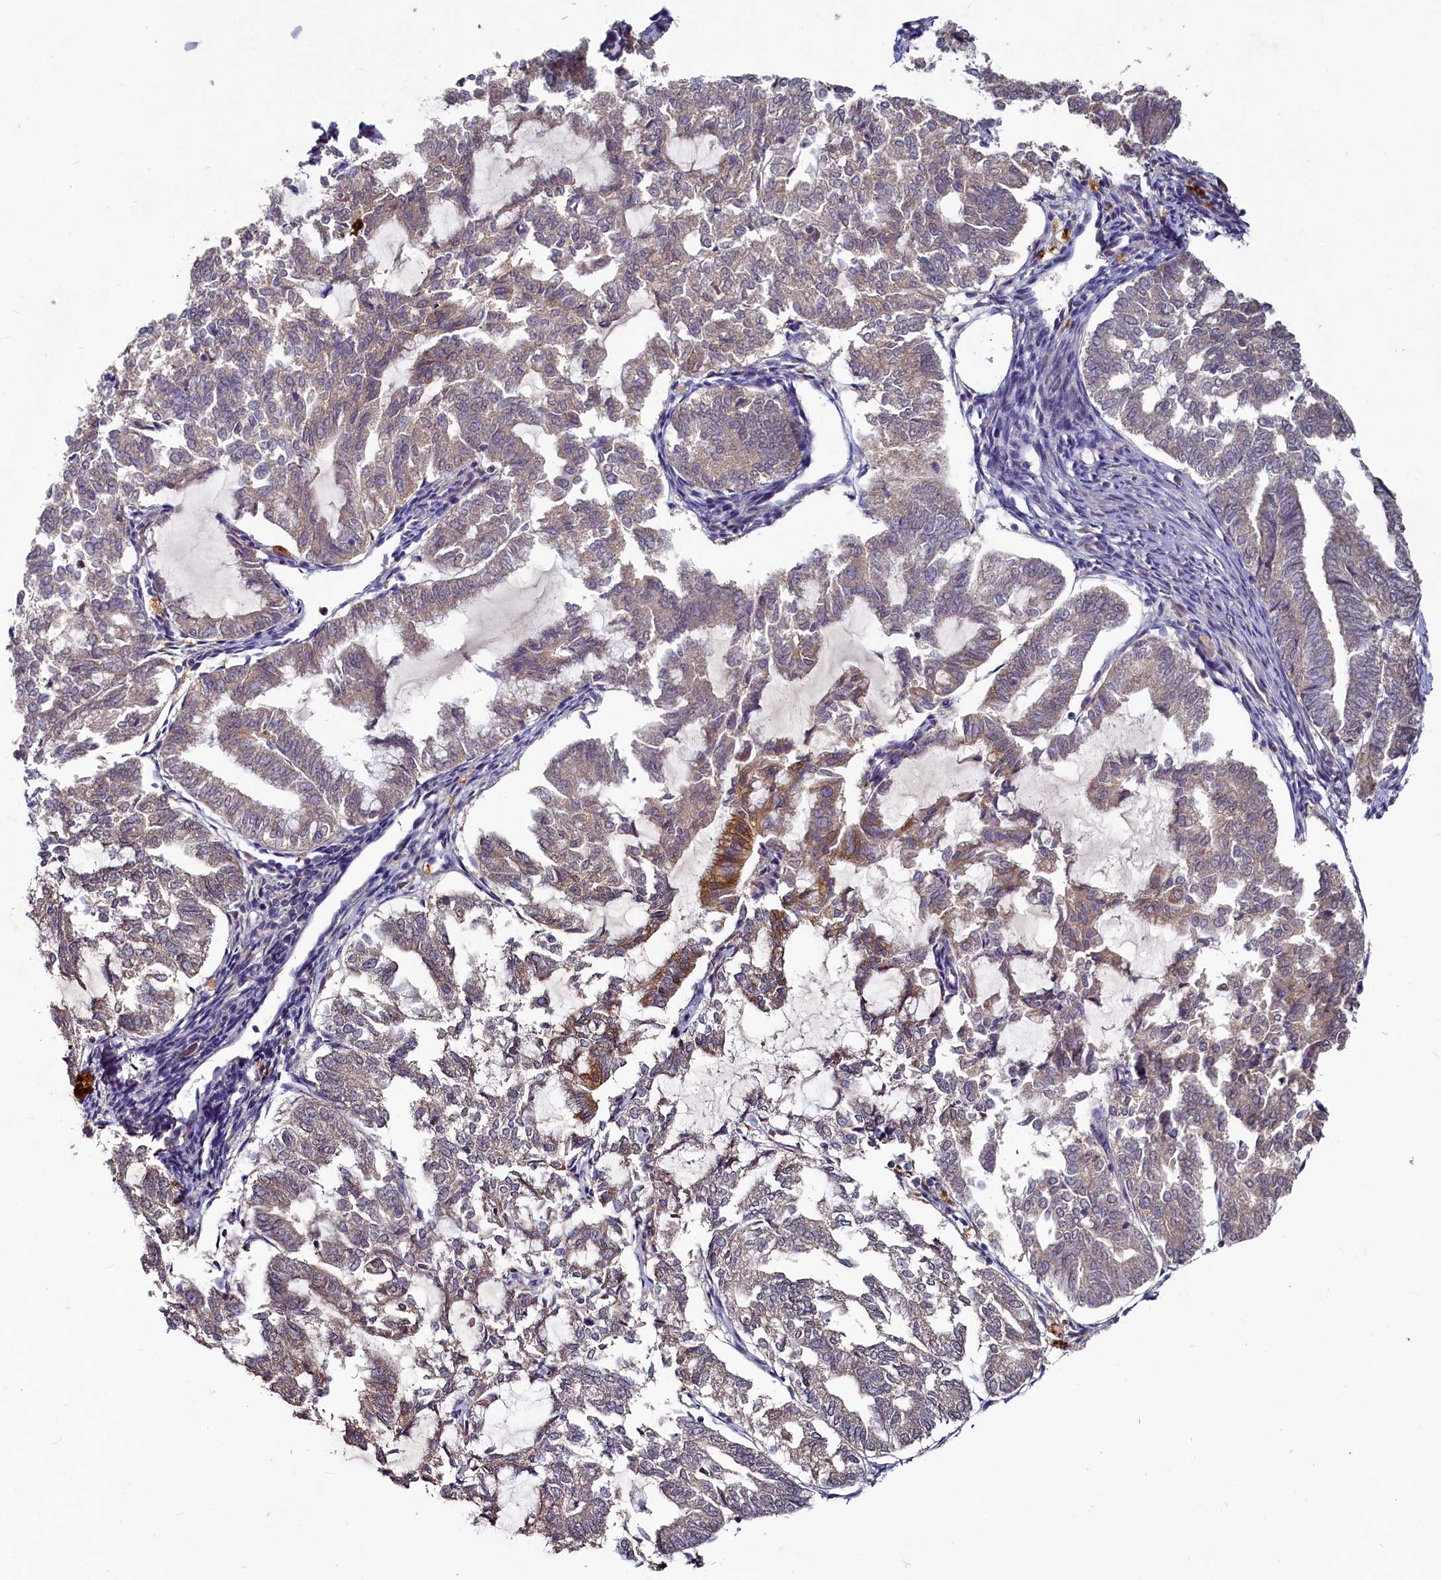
{"staining": {"intensity": "moderate", "quantity": "<25%", "location": "cytoplasmic/membranous"}, "tissue": "endometrial cancer", "cell_type": "Tumor cells", "image_type": "cancer", "snomed": [{"axis": "morphology", "description": "Adenocarcinoma, NOS"}, {"axis": "topography", "description": "Endometrium"}], "caption": "Moderate cytoplasmic/membranous positivity for a protein is identified in approximately <25% of tumor cells of endometrial cancer using IHC.", "gene": "HERC3", "patient": {"sex": "female", "age": 79}}